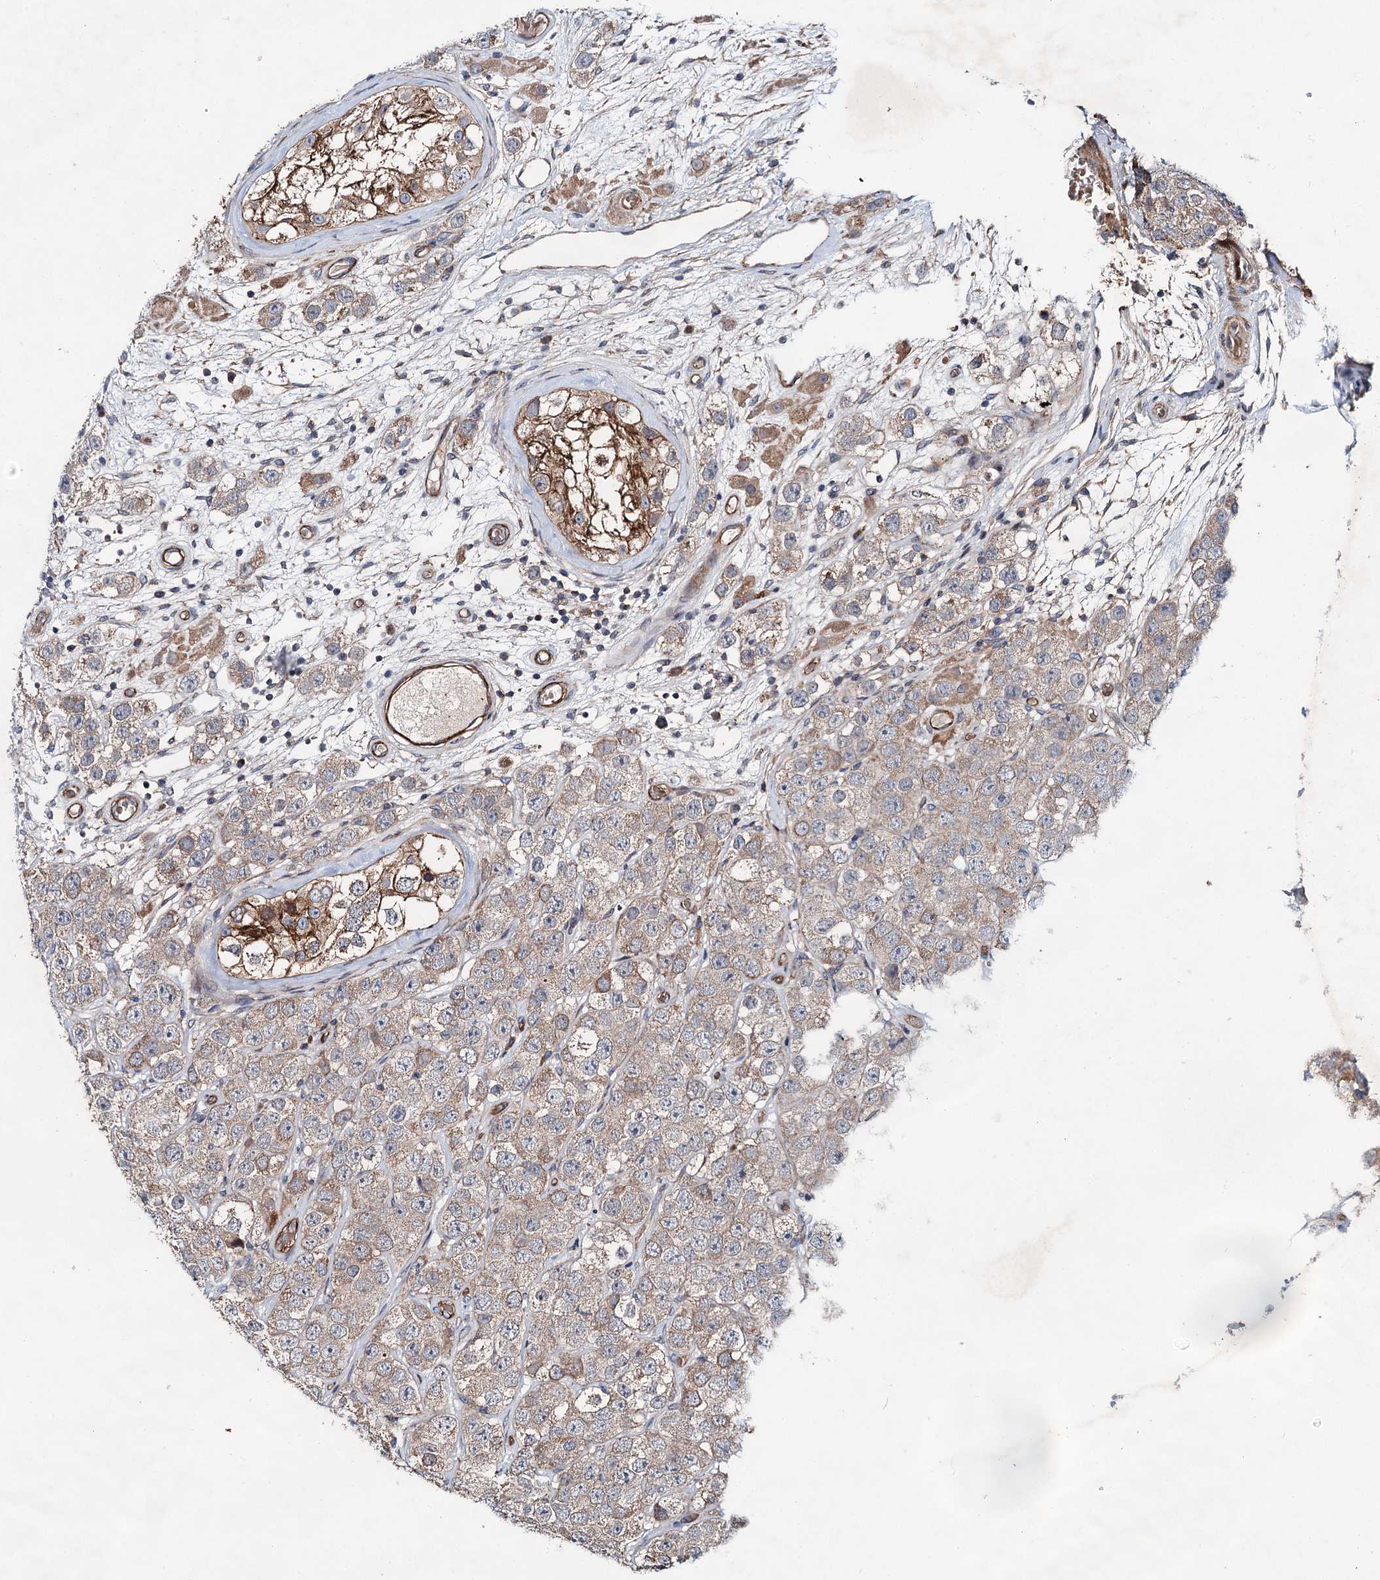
{"staining": {"intensity": "moderate", "quantity": ">75%", "location": "cytoplasmic/membranous"}, "tissue": "testis cancer", "cell_type": "Tumor cells", "image_type": "cancer", "snomed": [{"axis": "morphology", "description": "Seminoma, NOS"}, {"axis": "topography", "description": "Testis"}], "caption": "Immunohistochemistry staining of testis cancer, which exhibits medium levels of moderate cytoplasmic/membranous positivity in approximately >75% of tumor cells indicating moderate cytoplasmic/membranous protein expression. The staining was performed using DAB (3,3'-diaminobenzidine) (brown) for protein detection and nuclei were counterstained in hematoxylin (blue).", "gene": "PTDSS2", "patient": {"sex": "male", "age": 28}}